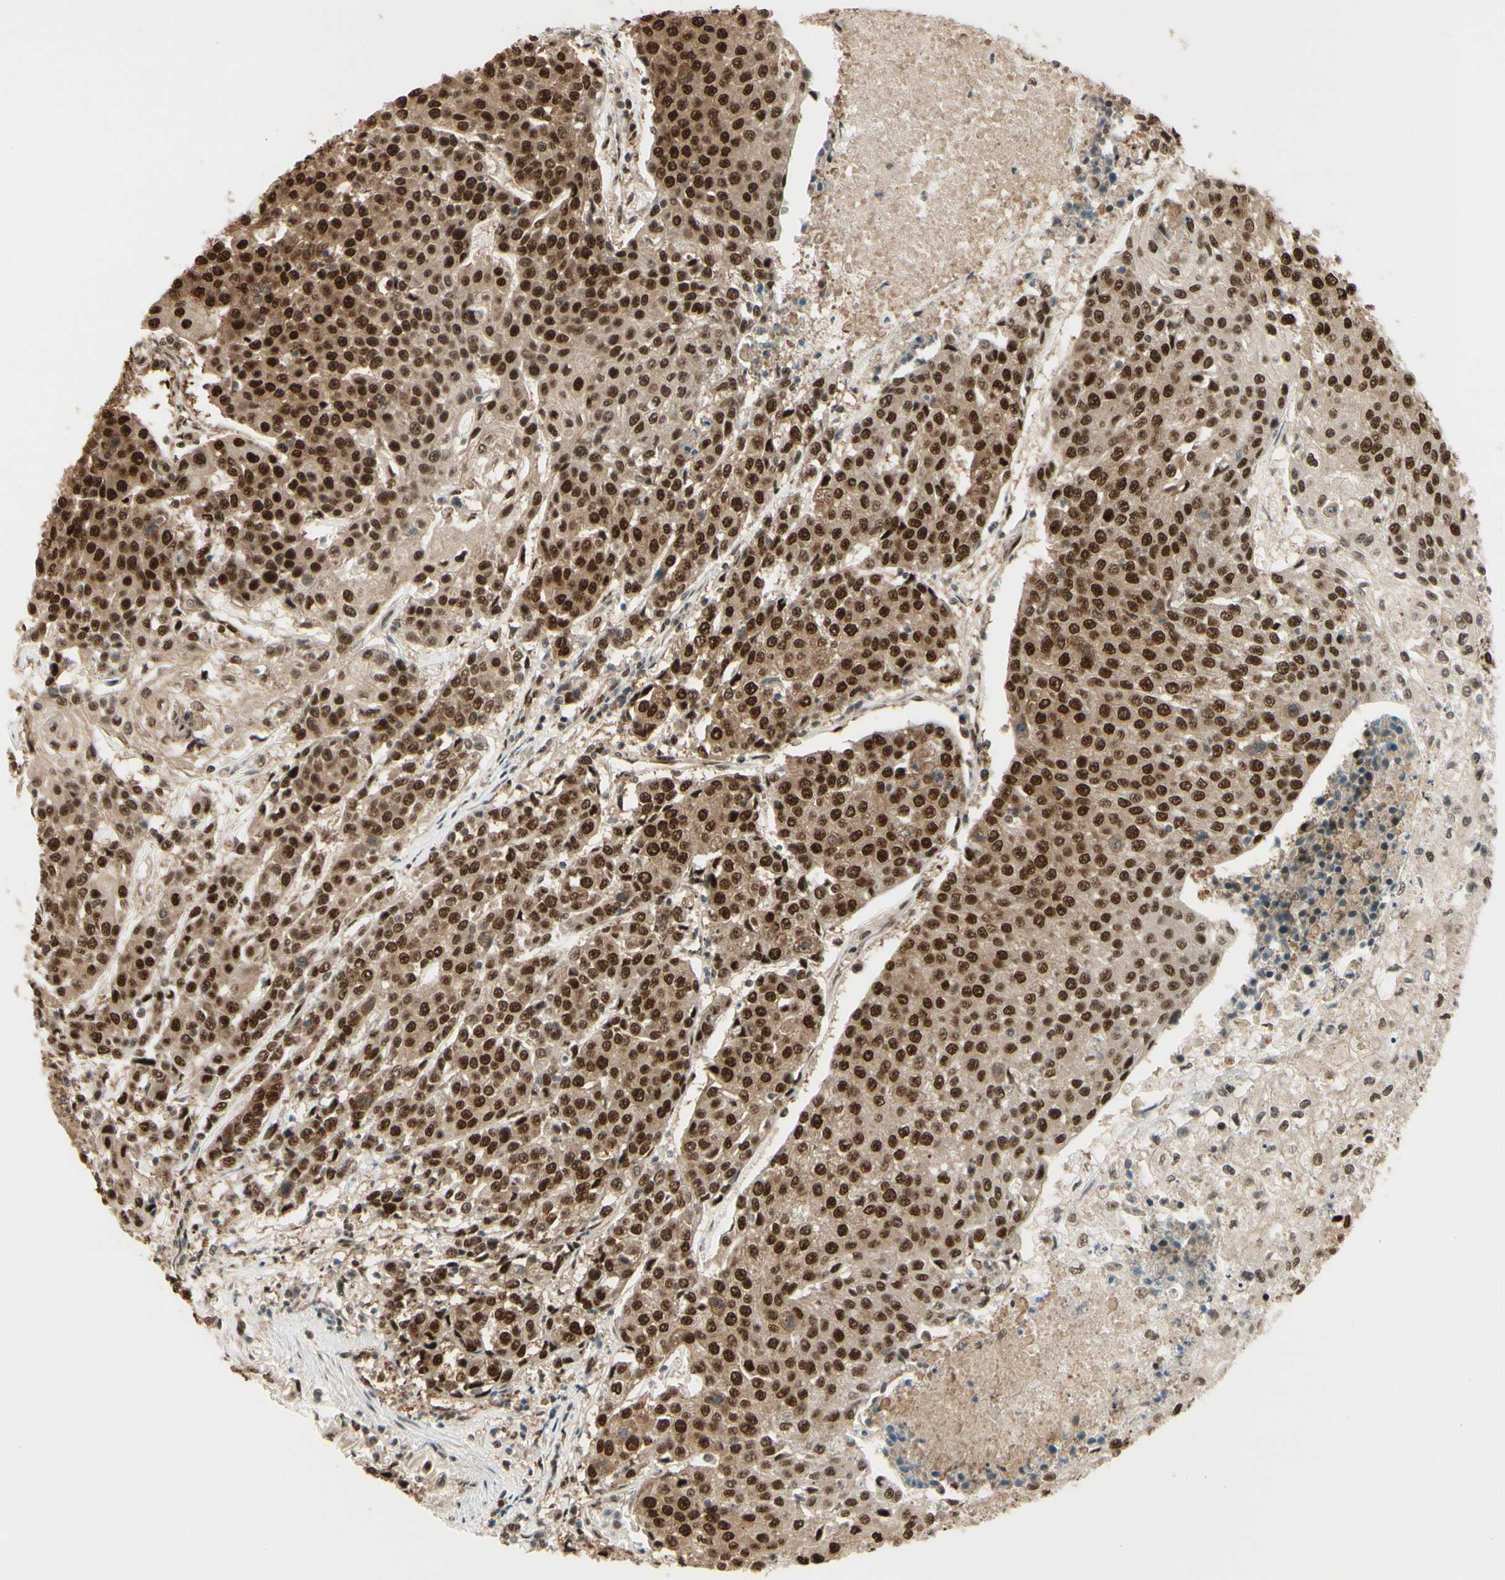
{"staining": {"intensity": "strong", "quantity": ">75%", "location": "cytoplasmic/membranous,nuclear"}, "tissue": "urothelial cancer", "cell_type": "Tumor cells", "image_type": "cancer", "snomed": [{"axis": "morphology", "description": "Urothelial carcinoma, High grade"}, {"axis": "topography", "description": "Urinary bladder"}], "caption": "The immunohistochemical stain highlights strong cytoplasmic/membranous and nuclear staining in tumor cells of urothelial carcinoma (high-grade) tissue.", "gene": "HSF1", "patient": {"sex": "female", "age": 85}}